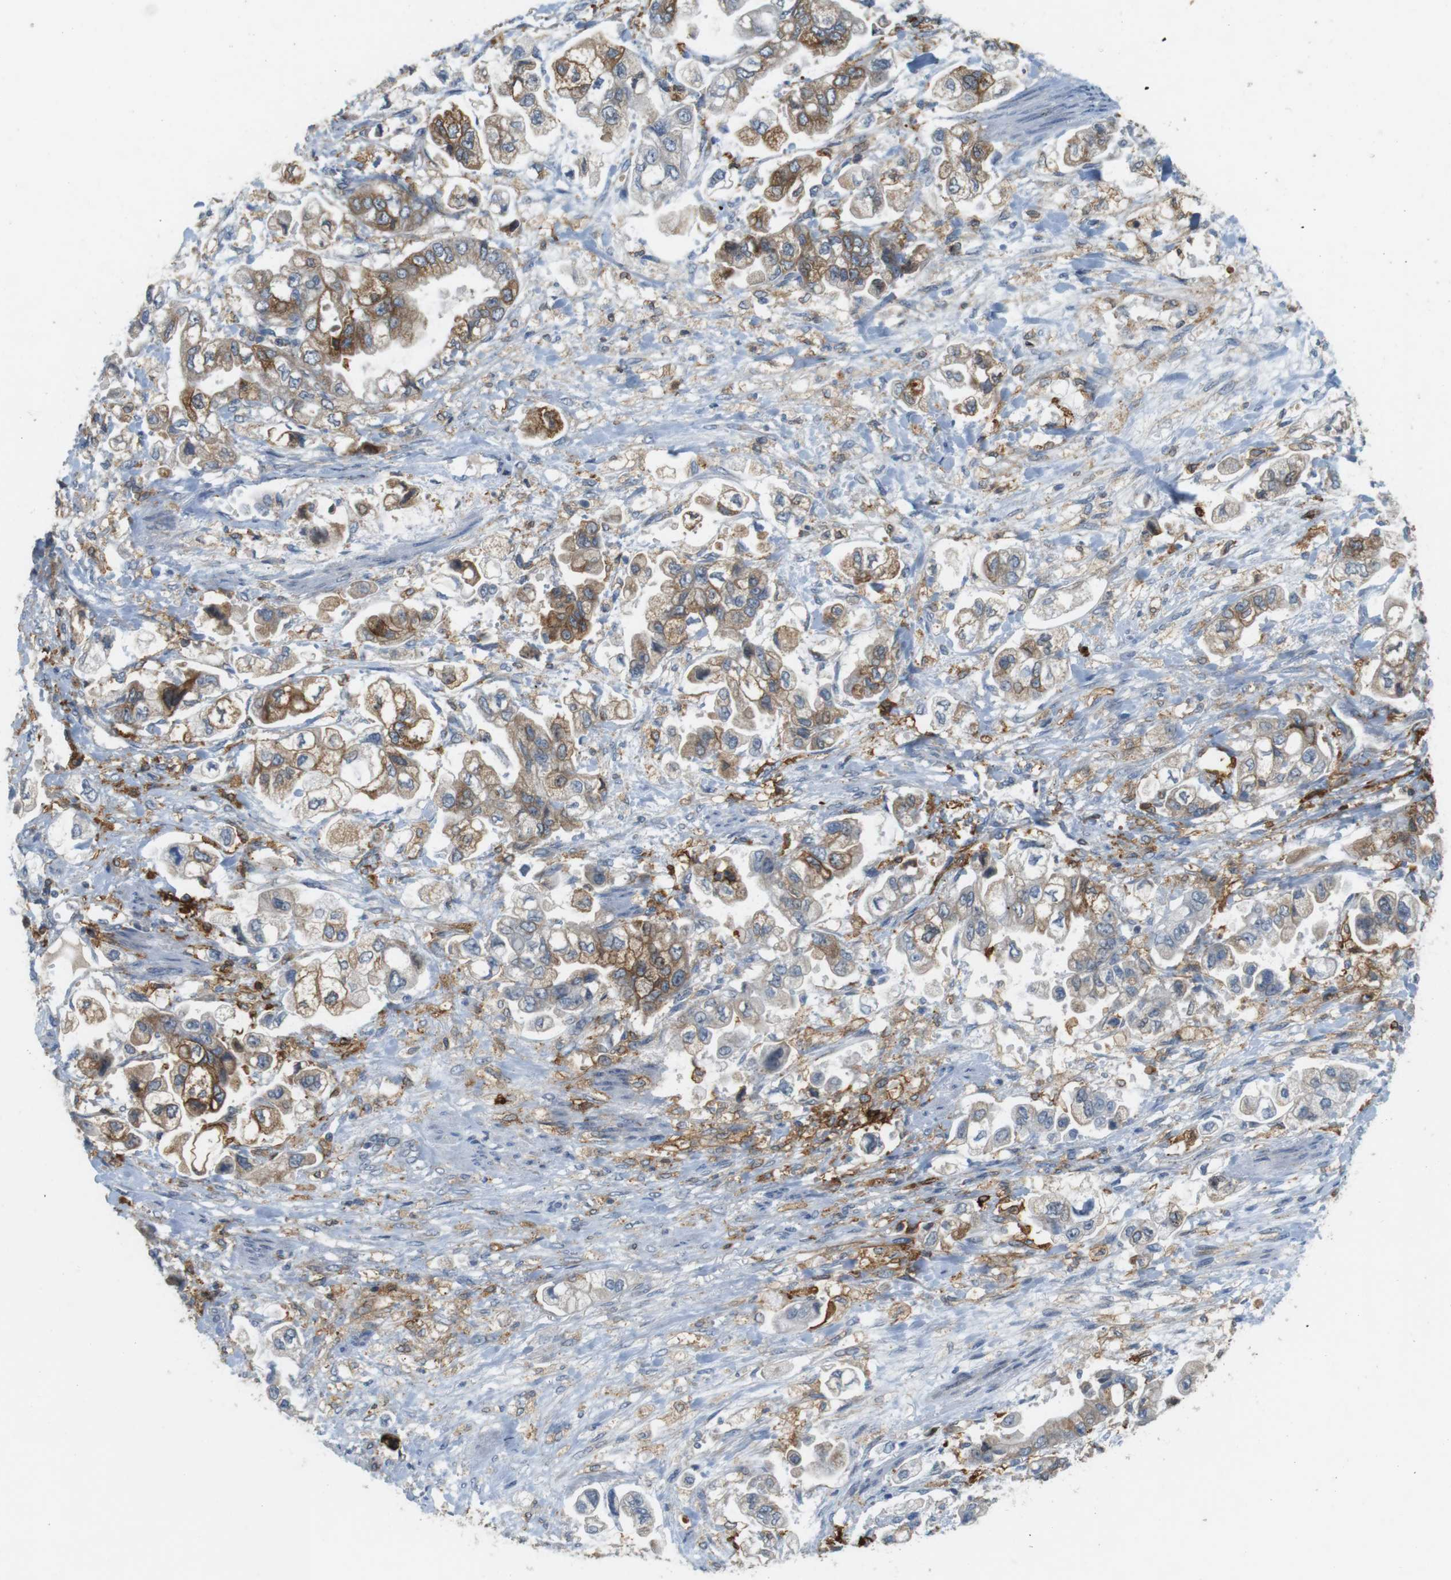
{"staining": {"intensity": "negative", "quantity": "none", "location": "none"}, "tissue": "stomach cancer", "cell_type": "Tumor cells", "image_type": "cancer", "snomed": [{"axis": "morphology", "description": "Normal tissue, NOS"}, {"axis": "morphology", "description": "Adenocarcinoma, NOS"}, {"axis": "topography", "description": "Stomach"}], "caption": "Tumor cells show no significant staining in adenocarcinoma (stomach).", "gene": "HLA-DRA", "patient": {"sex": "male", "age": 62}}